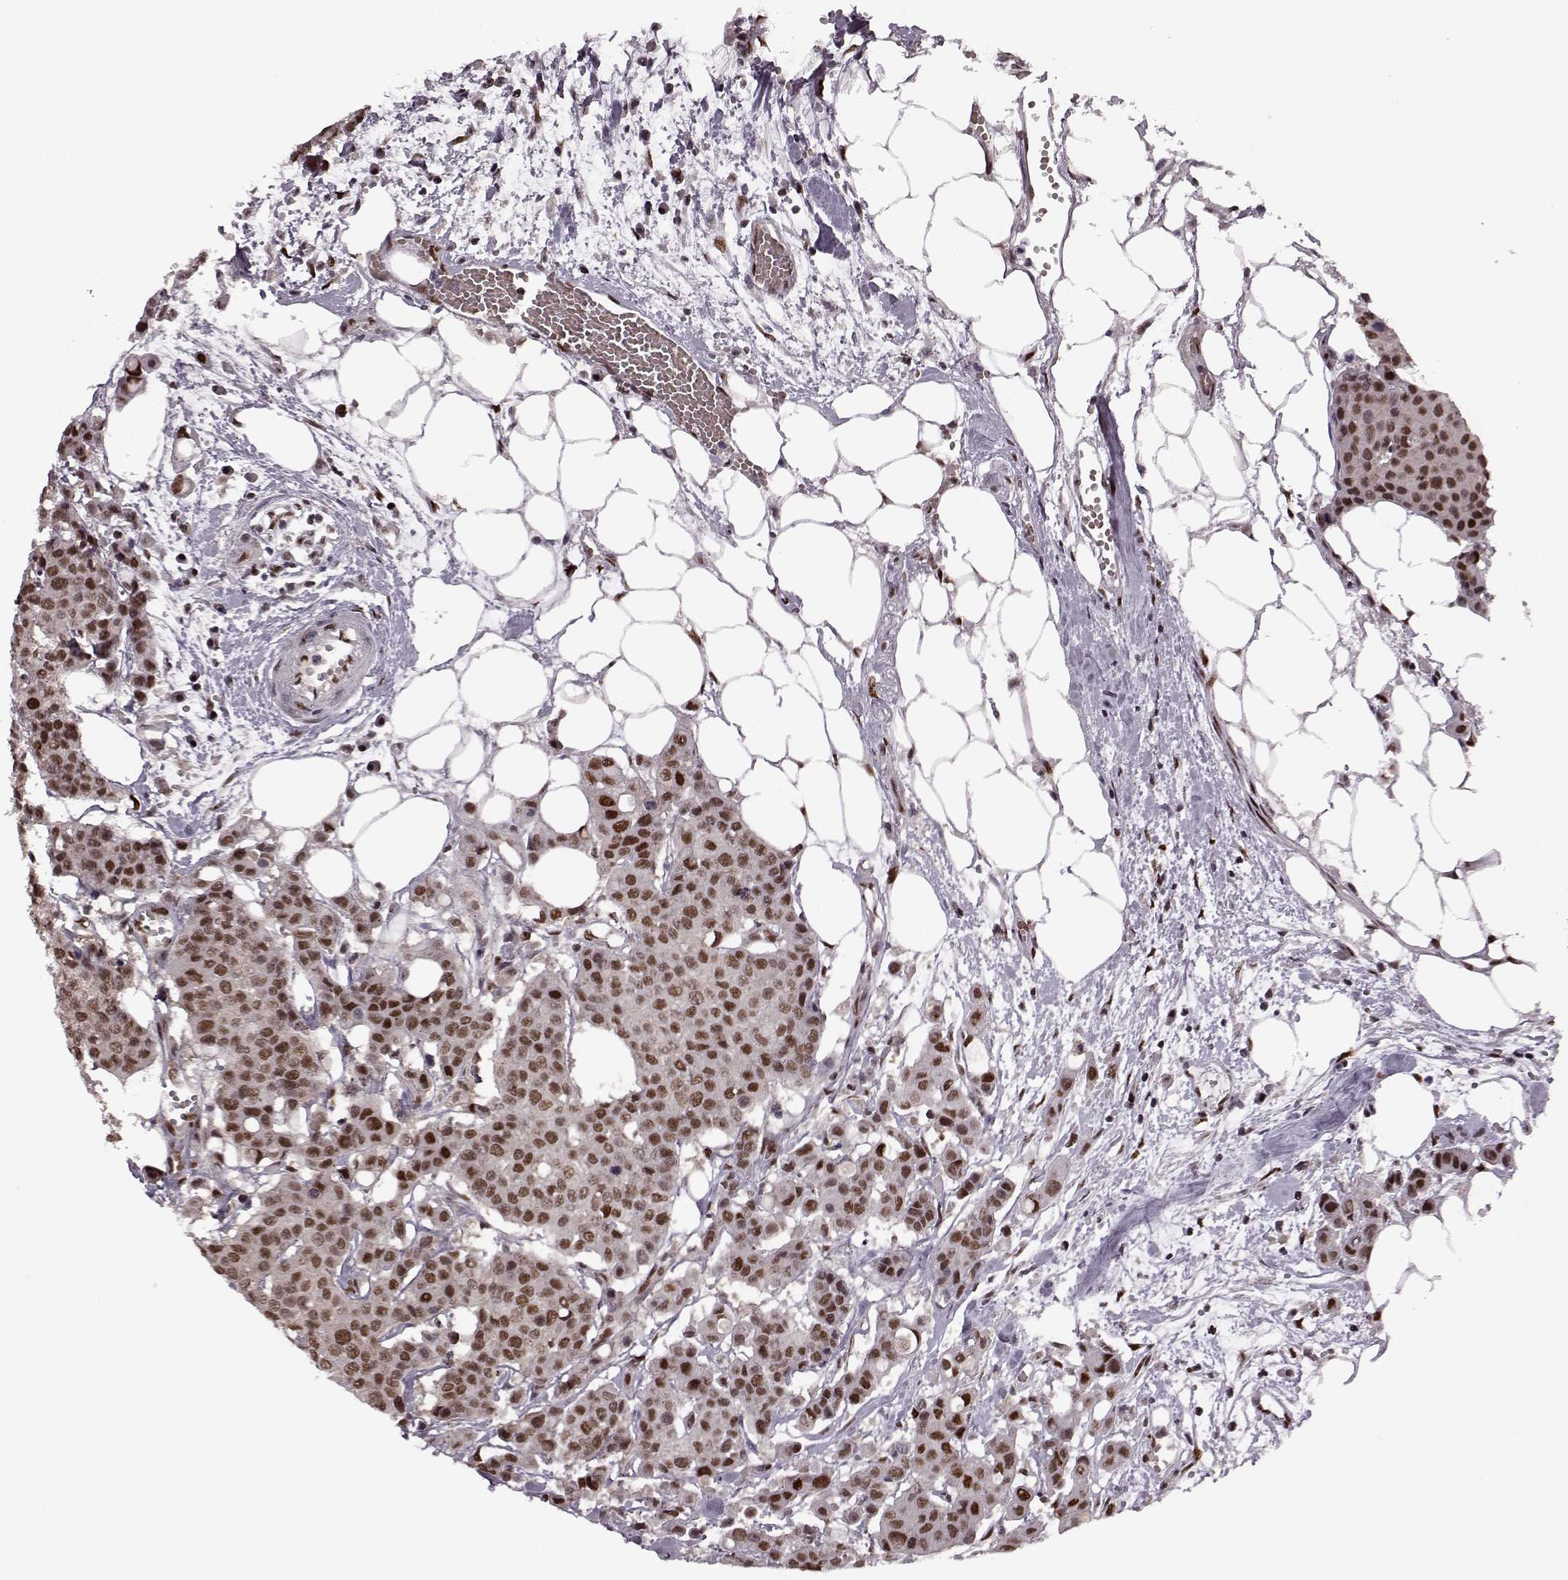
{"staining": {"intensity": "moderate", "quantity": ">75%", "location": "nuclear"}, "tissue": "carcinoid", "cell_type": "Tumor cells", "image_type": "cancer", "snomed": [{"axis": "morphology", "description": "Carcinoid, malignant, NOS"}, {"axis": "topography", "description": "Colon"}], "caption": "IHC photomicrograph of neoplastic tissue: human carcinoid stained using immunohistochemistry displays medium levels of moderate protein expression localized specifically in the nuclear of tumor cells, appearing as a nuclear brown color.", "gene": "FTO", "patient": {"sex": "male", "age": 81}}